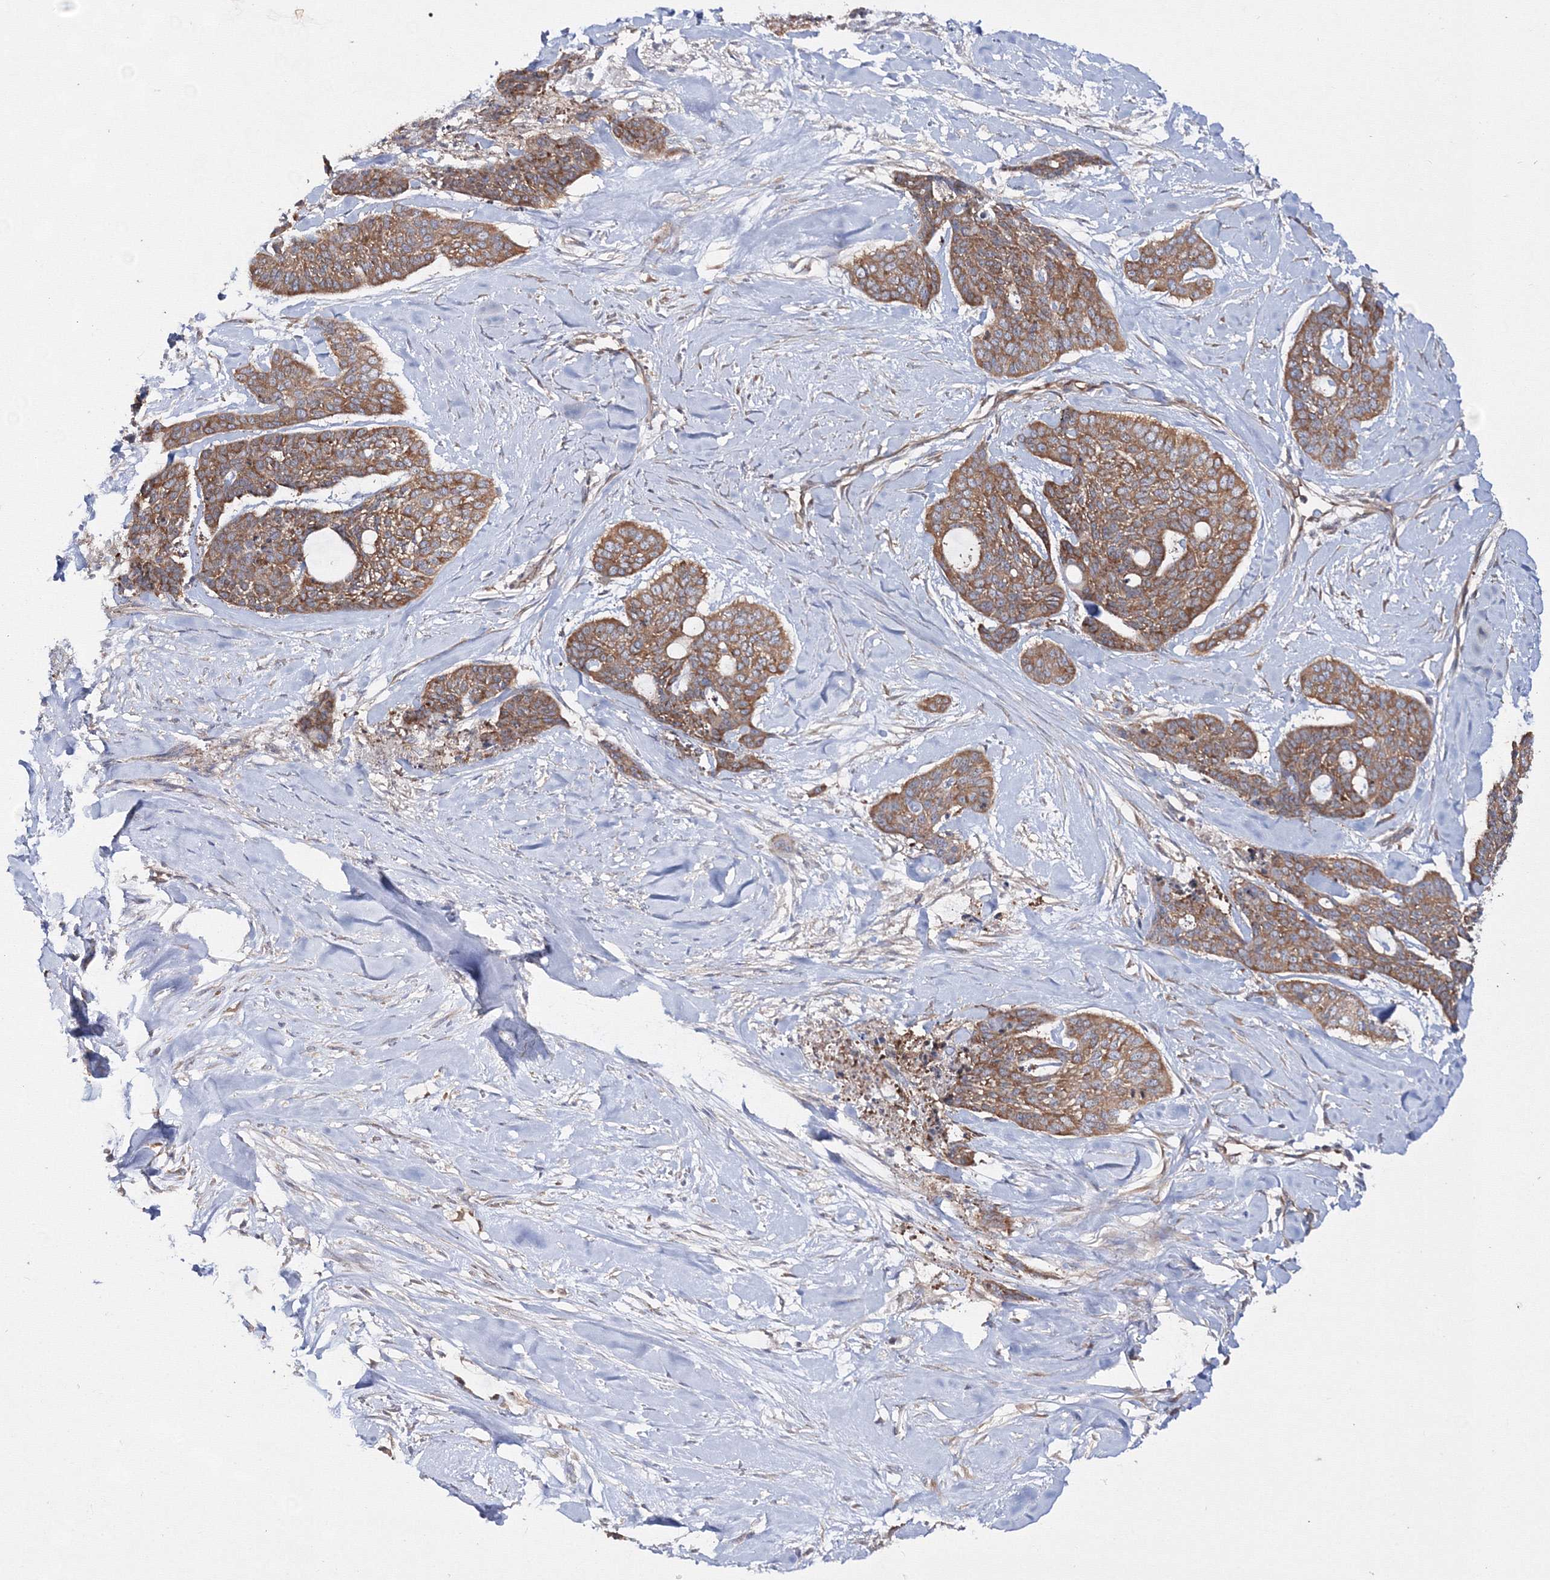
{"staining": {"intensity": "moderate", "quantity": ">75%", "location": "cytoplasmic/membranous"}, "tissue": "skin cancer", "cell_type": "Tumor cells", "image_type": "cancer", "snomed": [{"axis": "morphology", "description": "Basal cell carcinoma"}, {"axis": "topography", "description": "Skin"}], "caption": "Skin cancer (basal cell carcinoma) stained with DAB (3,3'-diaminobenzidine) immunohistochemistry displays medium levels of moderate cytoplasmic/membranous staining in approximately >75% of tumor cells.", "gene": "HARS1", "patient": {"sex": "female", "age": 64}}